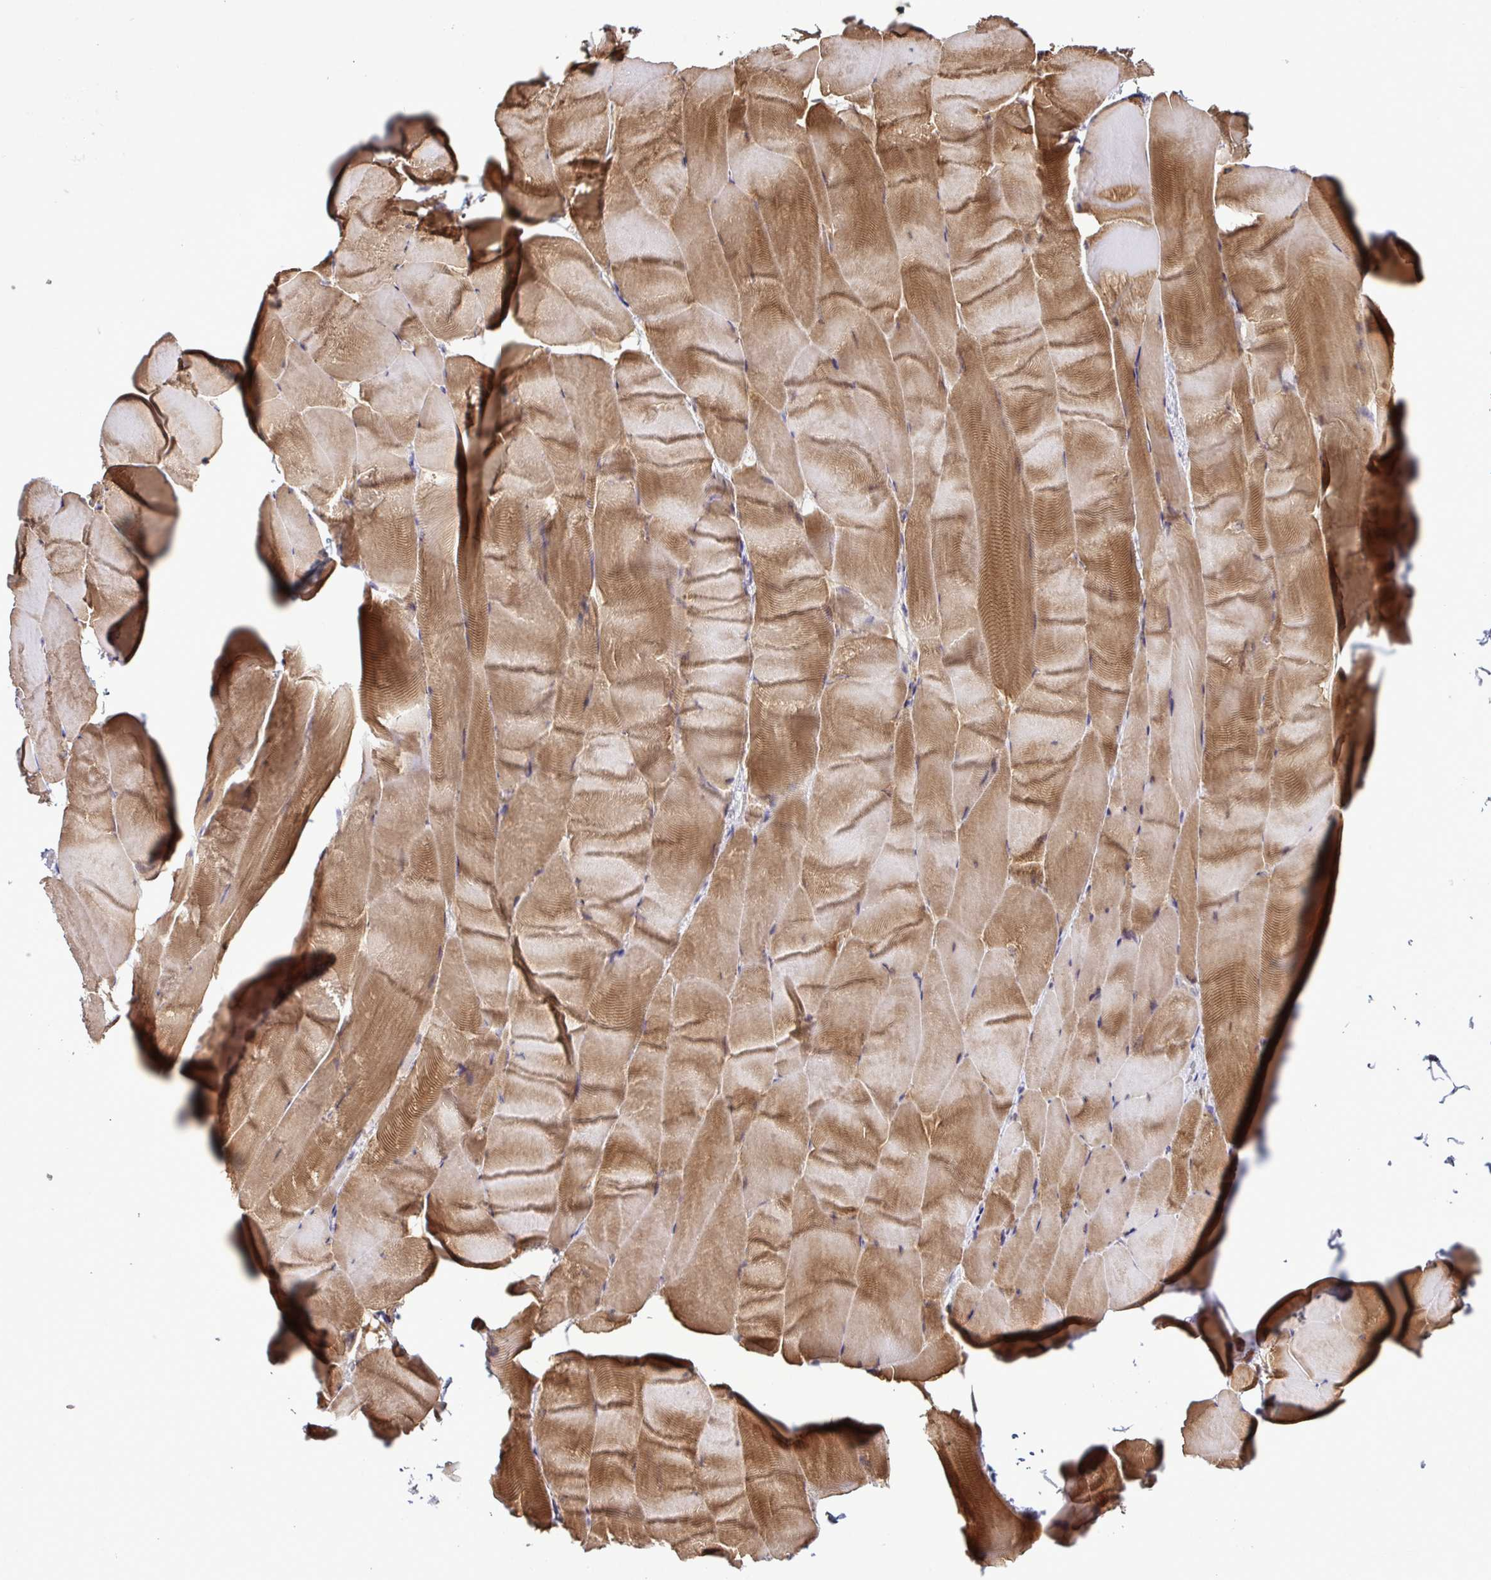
{"staining": {"intensity": "strong", "quantity": ">75%", "location": "cytoplasmic/membranous"}, "tissue": "skeletal muscle", "cell_type": "Myocytes", "image_type": "normal", "snomed": [{"axis": "morphology", "description": "Normal tissue, NOS"}, {"axis": "topography", "description": "Skeletal muscle"}], "caption": "Immunohistochemistry photomicrograph of benign human skeletal muscle stained for a protein (brown), which exhibits high levels of strong cytoplasmic/membranous expression in about >75% of myocytes.", "gene": "SYNPO2L", "patient": {"sex": "female", "age": 64}}